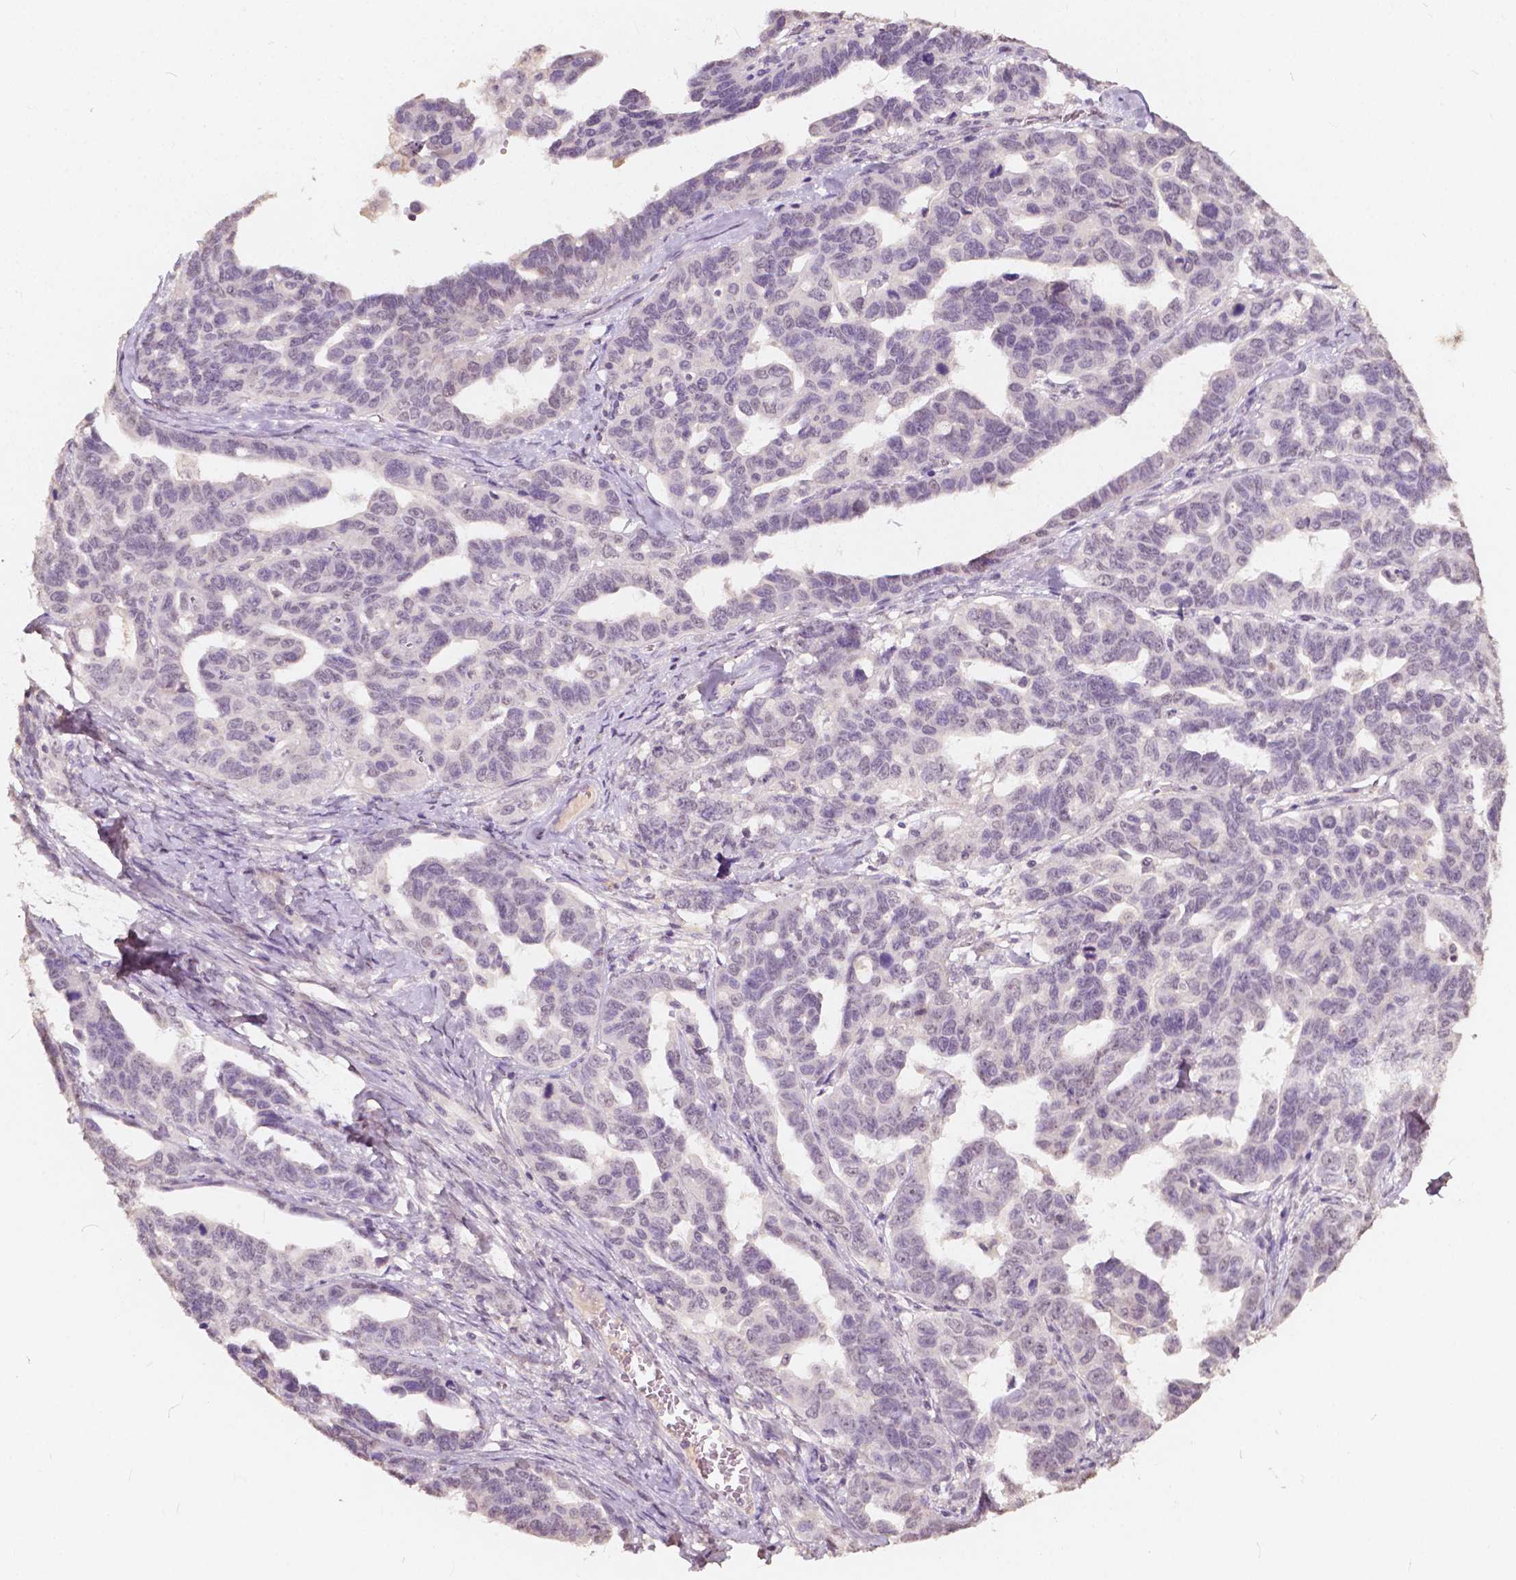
{"staining": {"intensity": "negative", "quantity": "none", "location": "none"}, "tissue": "ovarian cancer", "cell_type": "Tumor cells", "image_type": "cancer", "snomed": [{"axis": "morphology", "description": "Cystadenocarcinoma, serous, NOS"}, {"axis": "topography", "description": "Ovary"}], "caption": "Immunohistochemistry micrograph of ovarian cancer stained for a protein (brown), which displays no expression in tumor cells.", "gene": "SOX15", "patient": {"sex": "female", "age": 69}}